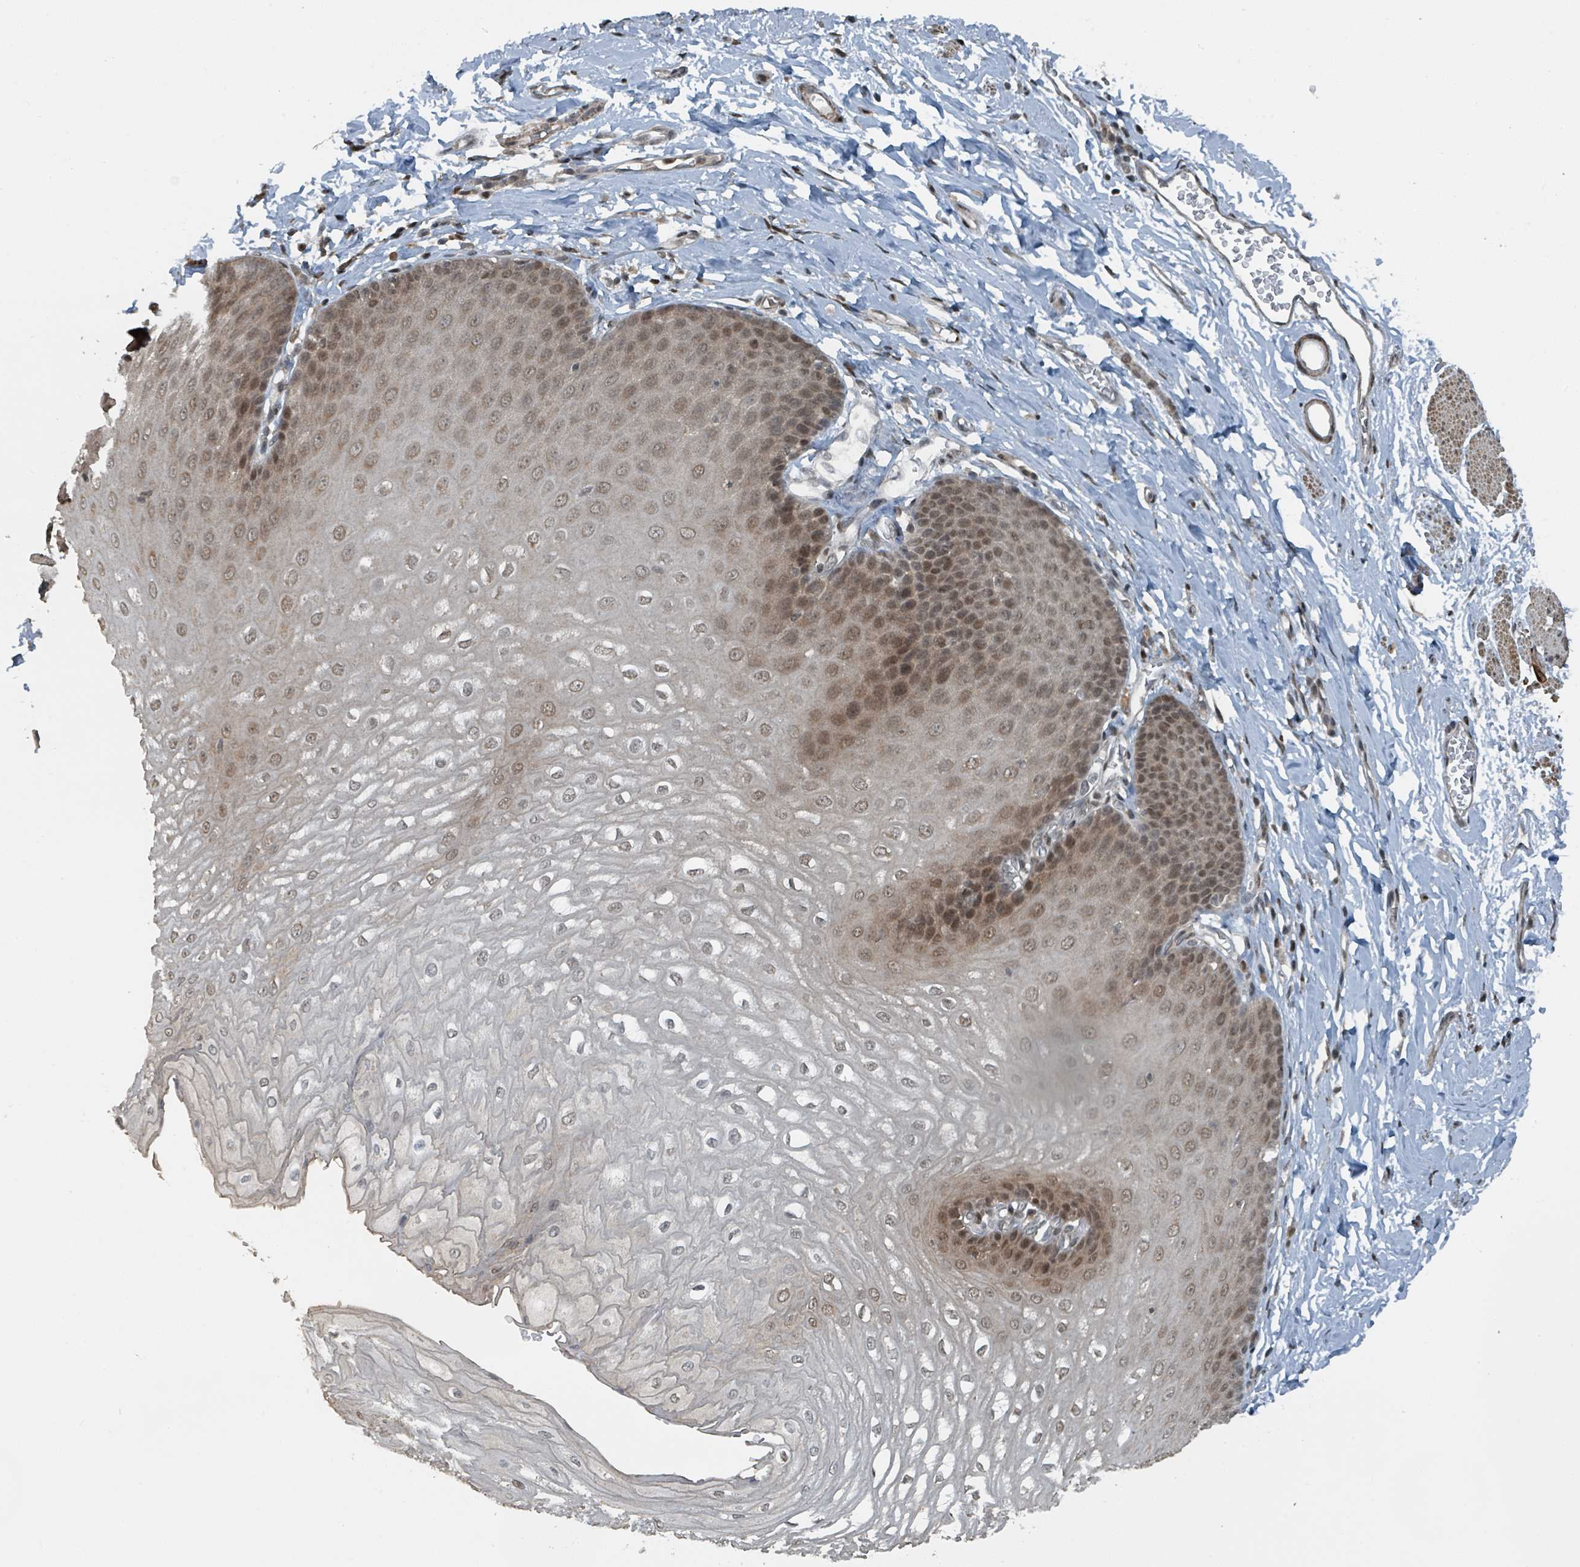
{"staining": {"intensity": "moderate", "quantity": ">75%", "location": "nuclear"}, "tissue": "esophagus", "cell_type": "Squamous epithelial cells", "image_type": "normal", "snomed": [{"axis": "morphology", "description": "Normal tissue, NOS"}, {"axis": "topography", "description": "Esophagus"}], "caption": "Moderate nuclear expression for a protein is identified in approximately >75% of squamous epithelial cells of benign esophagus using IHC.", "gene": "PHIP", "patient": {"sex": "male", "age": 70}}